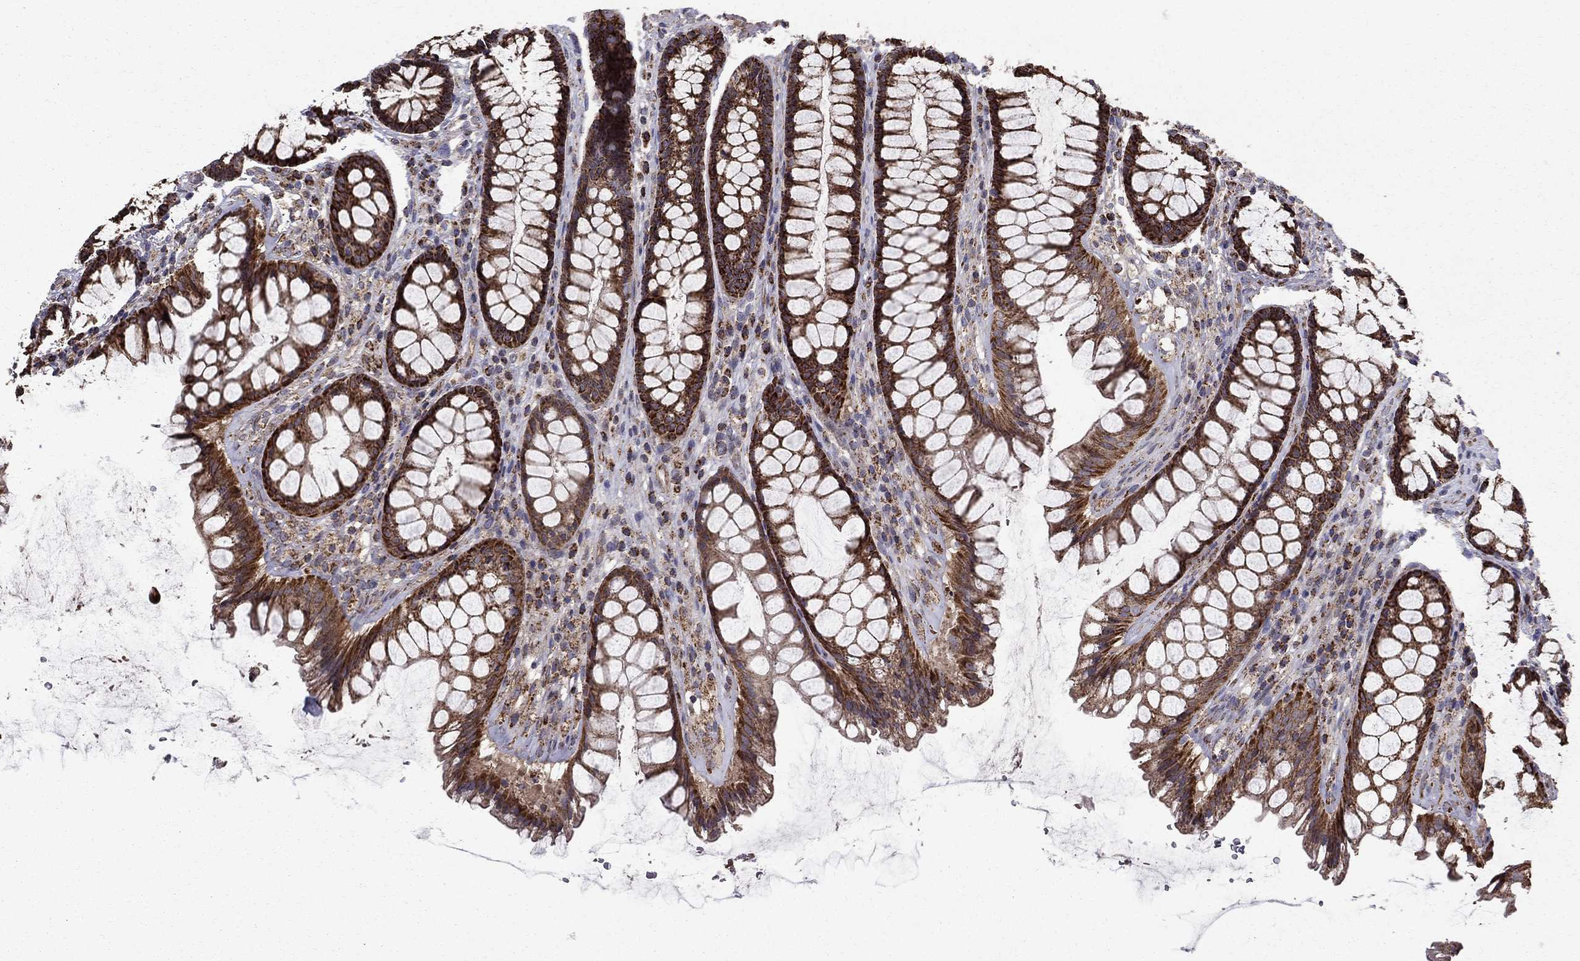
{"staining": {"intensity": "strong", "quantity": ">75%", "location": "cytoplasmic/membranous"}, "tissue": "rectum", "cell_type": "Glandular cells", "image_type": "normal", "snomed": [{"axis": "morphology", "description": "Normal tissue, NOS"}, {"axis": "topography", "description": "Rectum"}], "caption": "There is high levels of strong cytoplasmic/membranous positivity in glandular cells of benign rectum, as demonstrated by immunohistochemical staining (brown color).", "gene": "NDUFS8", "patient": {"sex": "male", "age": 72}}